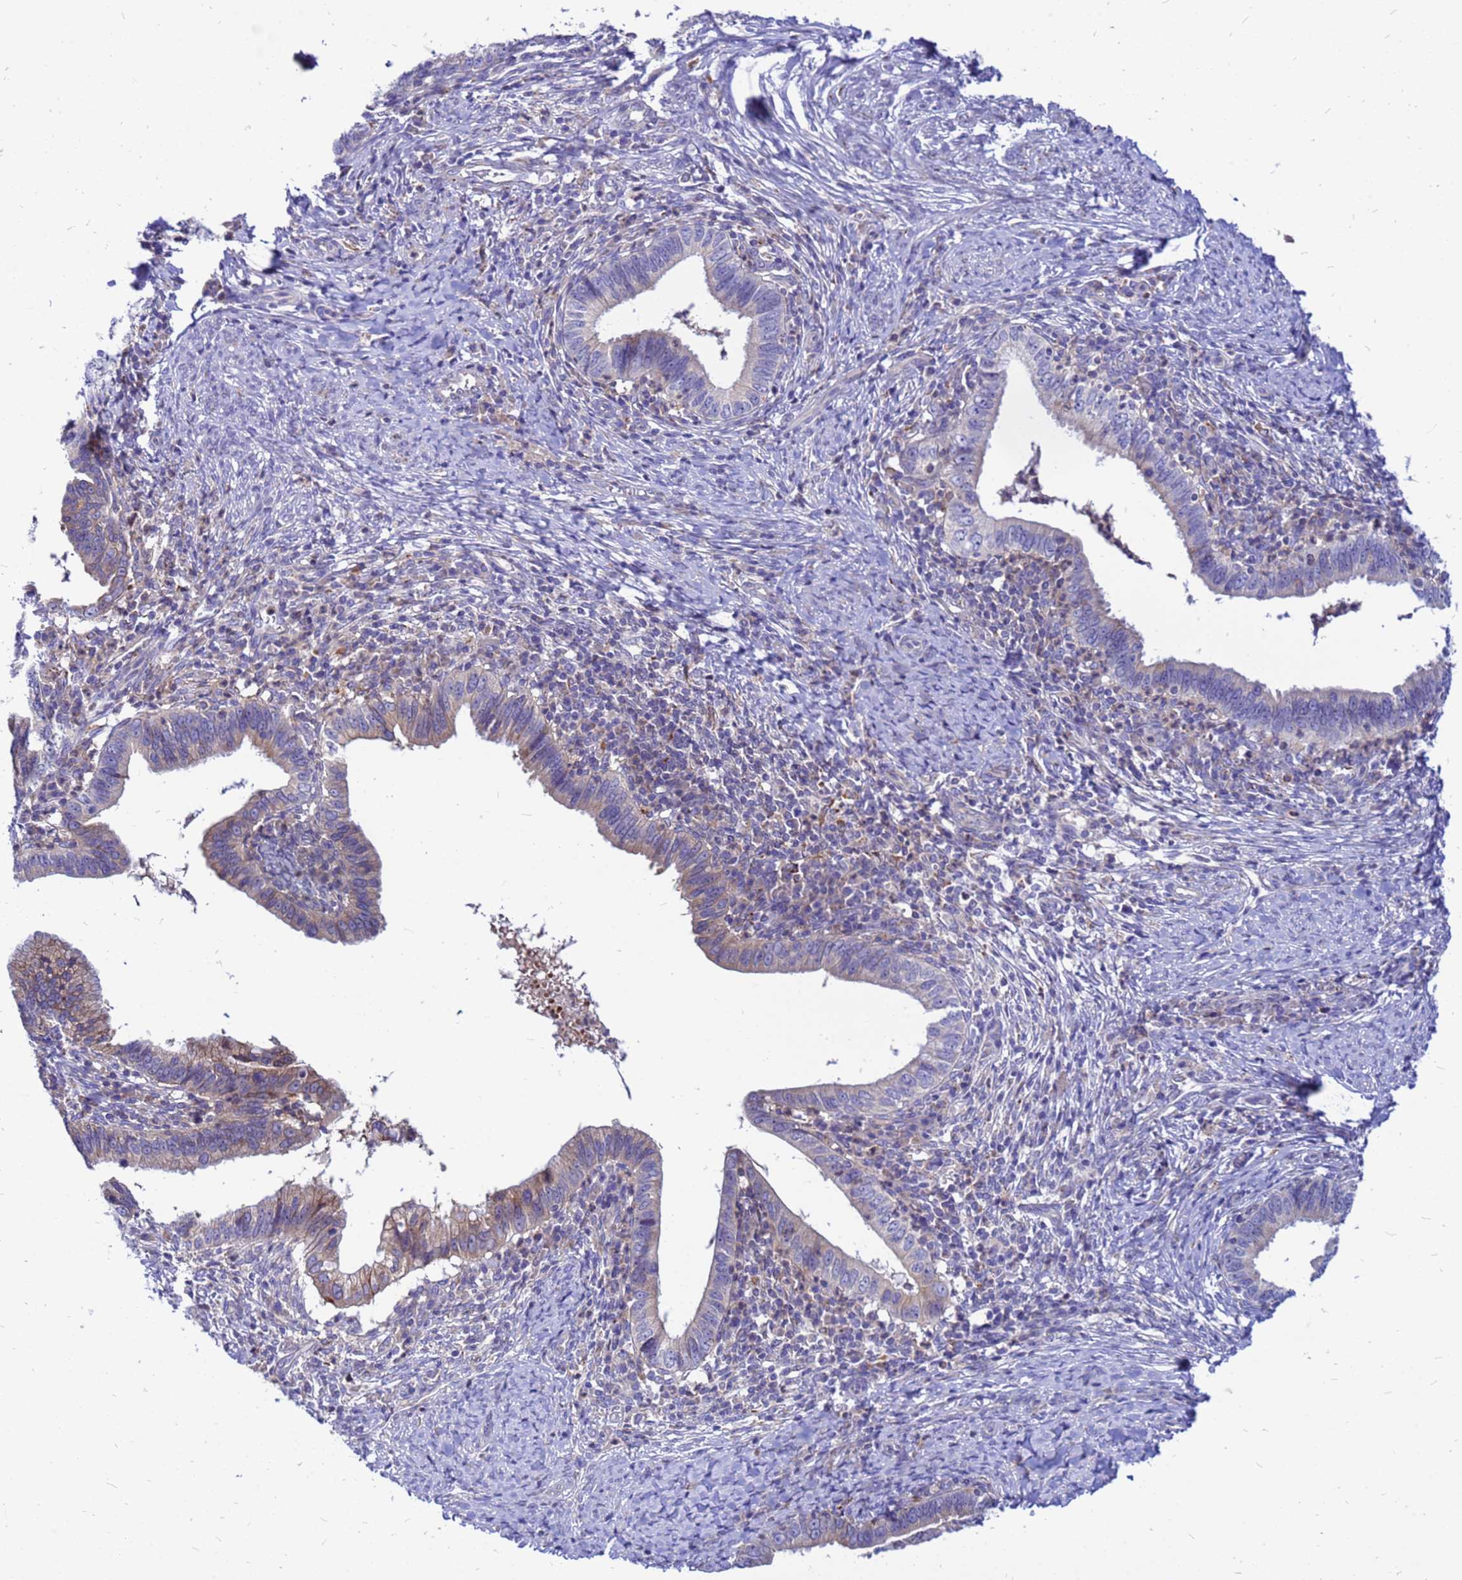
{"staining": {"intensity": "moderate", "quantity": "25%-75%", "location": "cytoplasmic/membranous"}, "tissue": "cervical cancer", "cell_type": "Tumor cells", "image_type": "cancer", "snomed": [{"axis": "morphology", "description": "Adenocarcinoma, NOS"}, {"axis": "topography", "description": "Cervix"}], "caption": "Cervical adenocarcinoma stained with IHC demonstrates moderate cytoplasmic/membranous positivity in about 25%-75% of tumor cells.", "gene": "FHIP1A", "patient": {"sex": "female", "age": 36}}